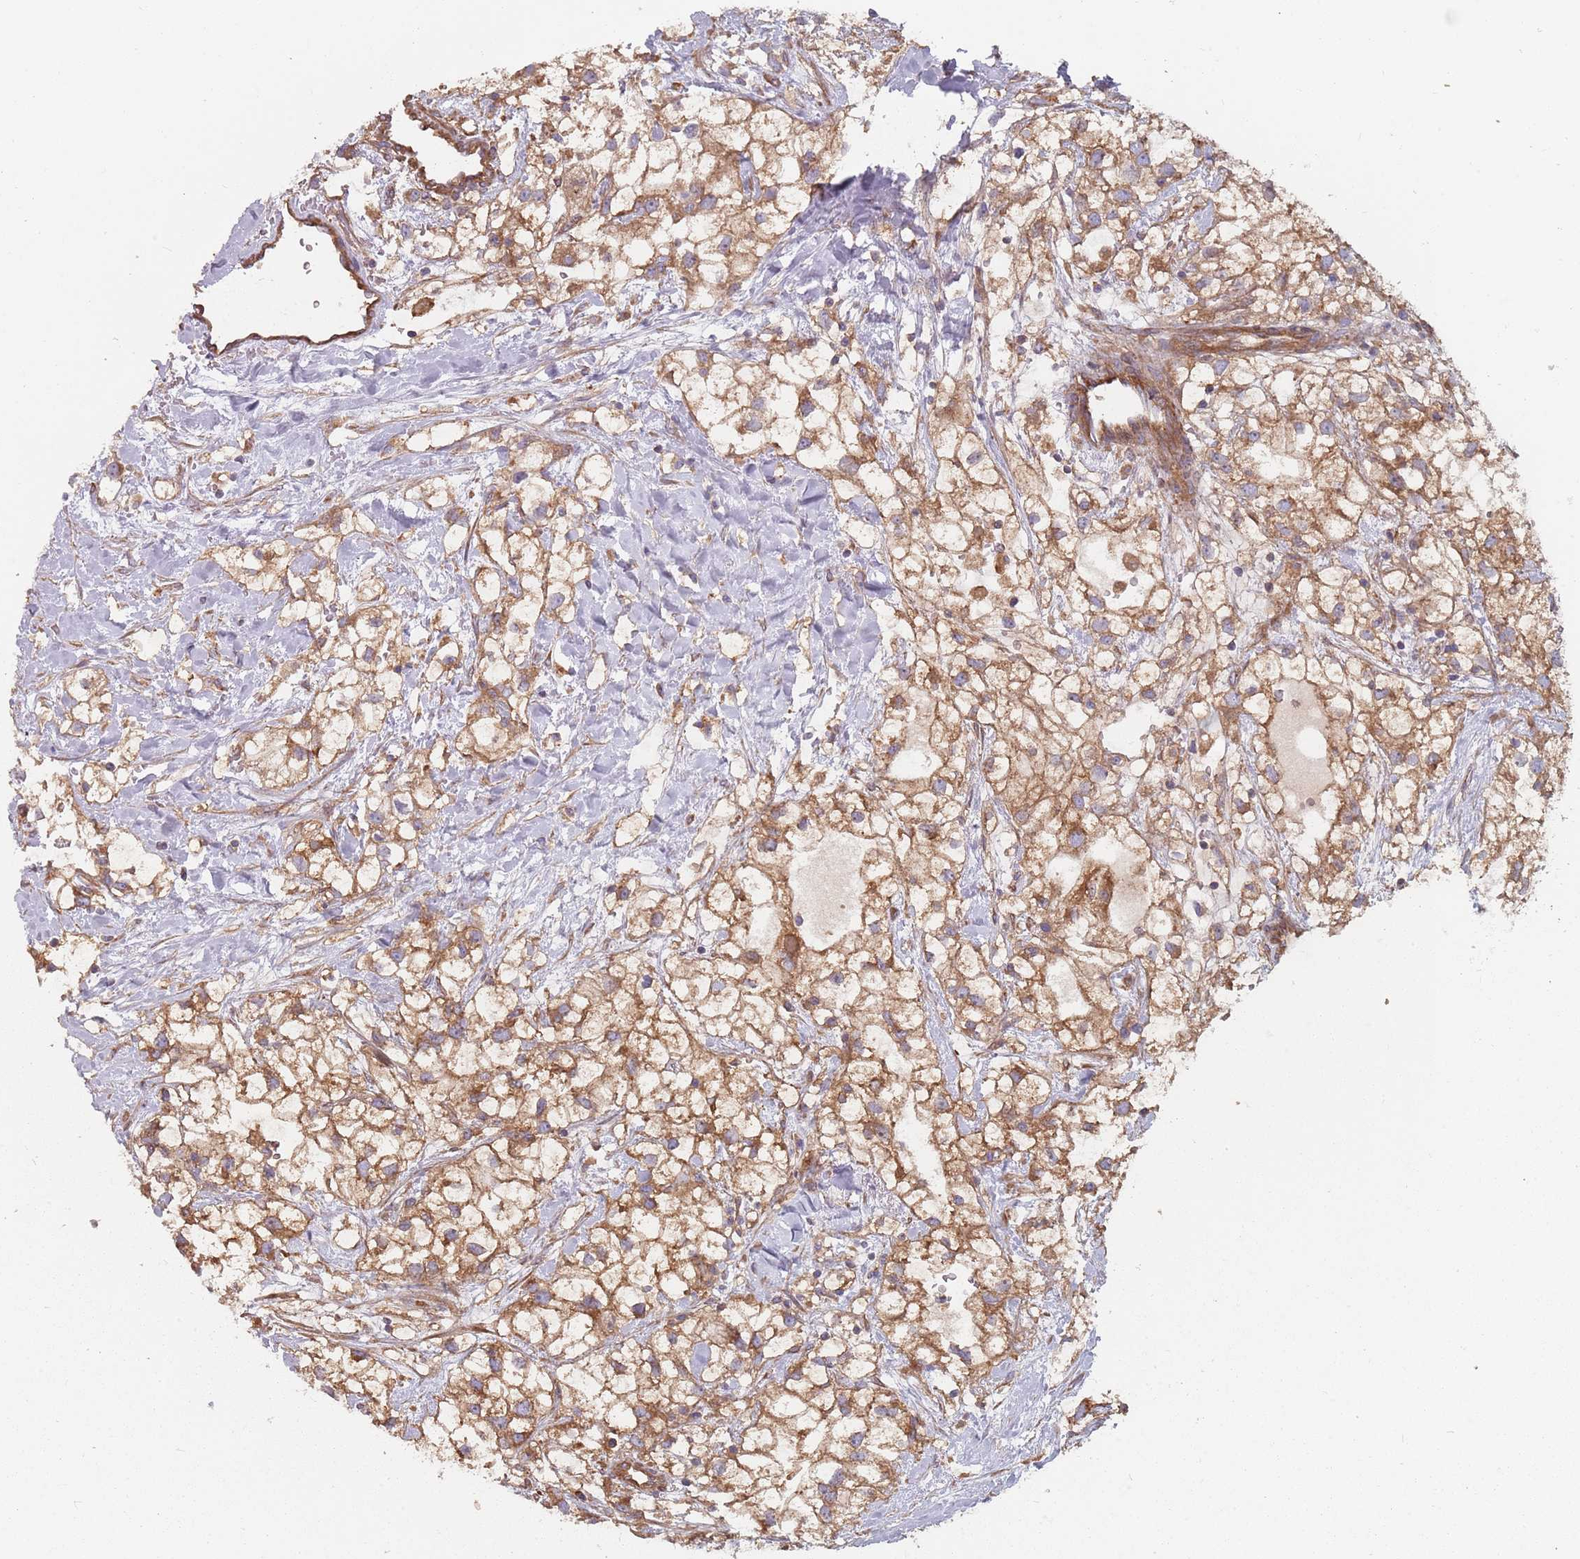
{"staining": {"intensity": "moderate", "quantity": ">75%", "location": "cytoplasmic/membranous"}, "tissue": "renal cancer", "cell_type": "Tumor cells", "image_type": "cancer", "snomed": [{"axis": "morphology", "description": "Adenocarcinoma, NOS"}, {"axis": "topography", "description": "Kidney"}], "caption": "Brown immunohistochemical staining in adenocarcinoma (renal) demonstrates moderate cytoplasmic/membranous staining in approximately >75% of tumor cells. The staining was performed using DAB (3,3'-diaminobenzidine) to visualize the protein expression in brown, while the nuclei were stained in blue with hematoxylin (Magnification: 20x).", "gene": "SPDL1", "patient": {"sex": "male", "age": 59}}